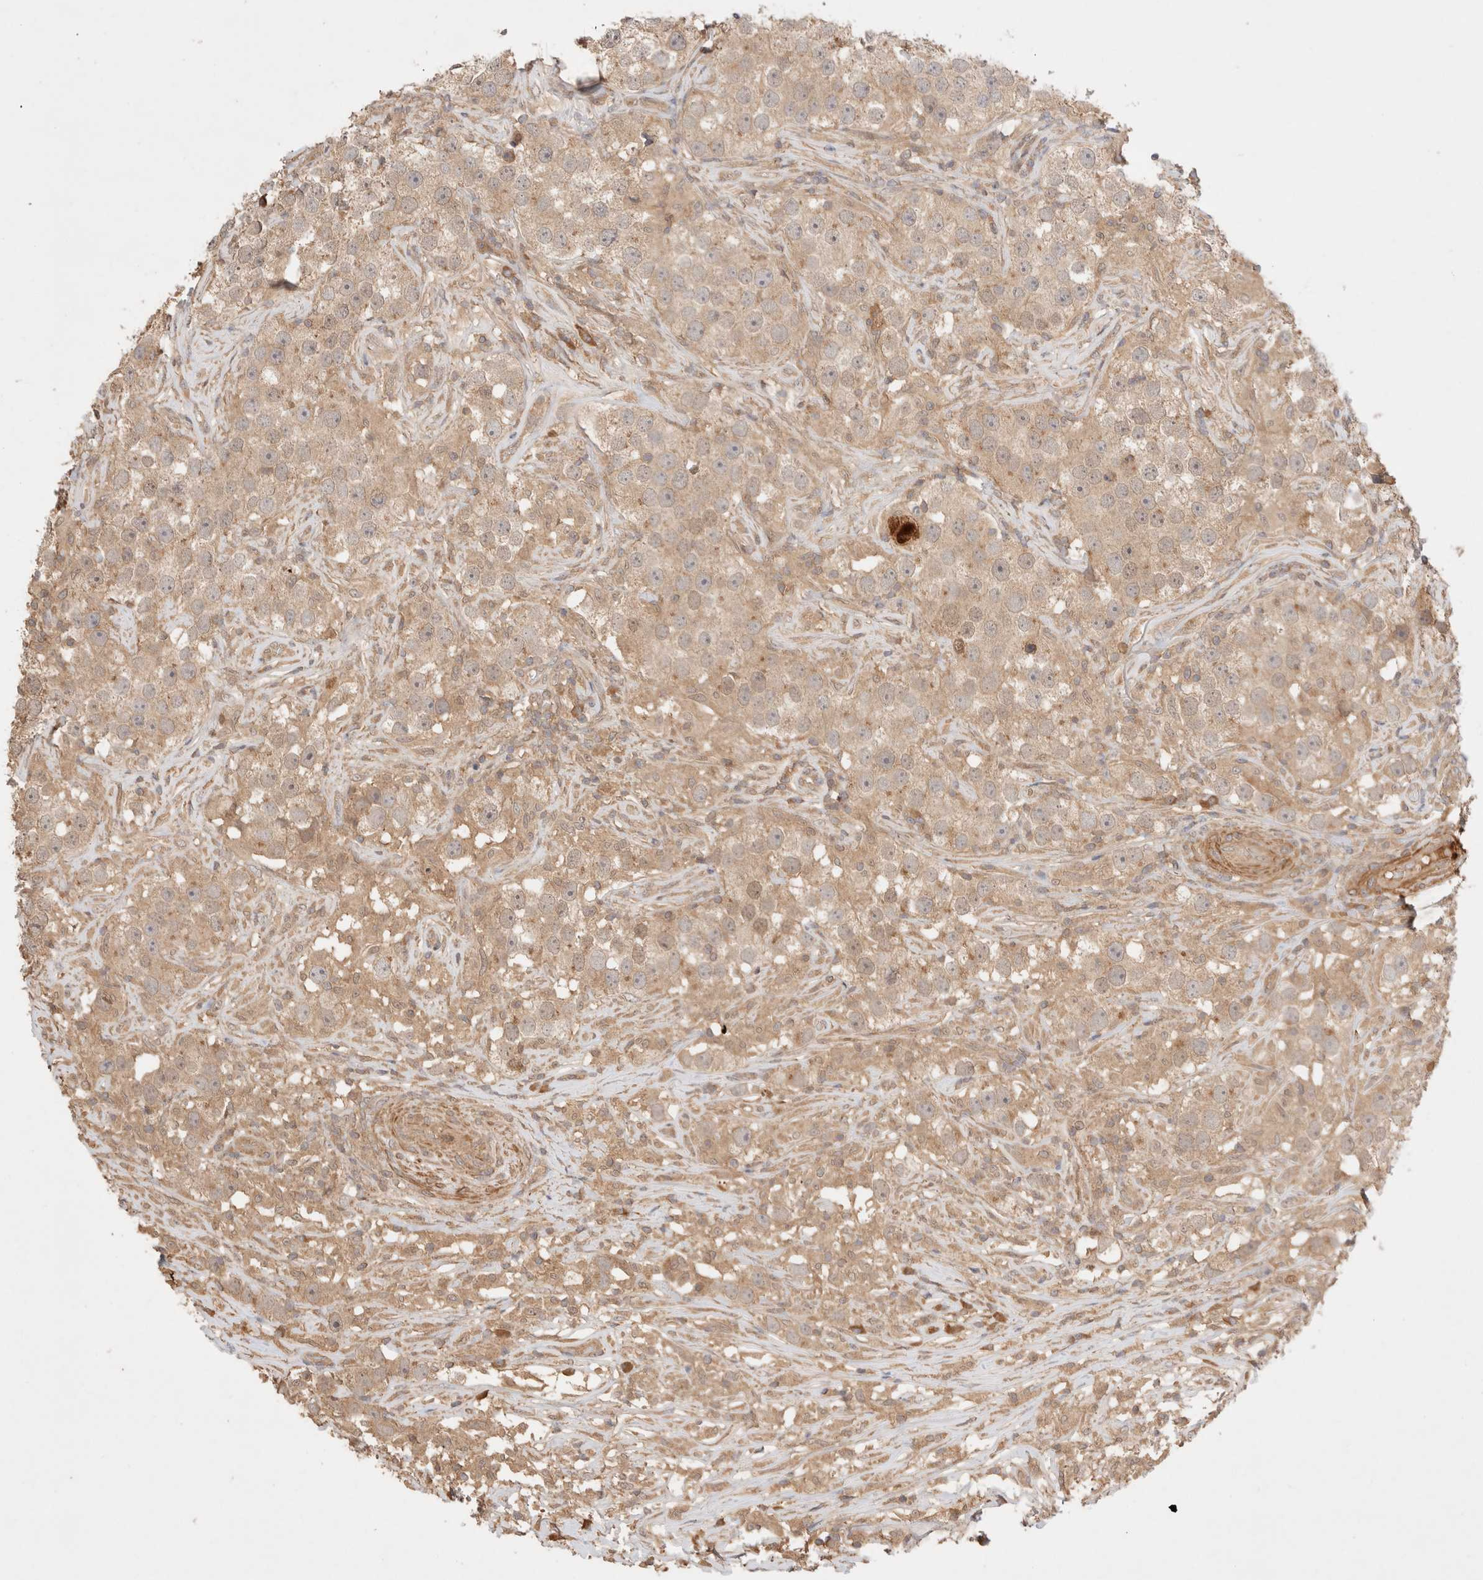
{"staining": {"intensity": "weak", "quantity": ">75%", "location": "cytoplasmic/membranous"}, "tissue": "testis cancer", "cell_type": "Tumor cells", "image_type": "cancer", "snomed": [{"axis": "morphology", "description": "Seminoma, NOS"}, {"axis": "topography", "description": "Testis"}], "caption": "Immunohistochemical staining of human testis seminoma exhibits weak cytoplasmic/membranous protein expression in approximately >75% of tumor cells. Using DAB (3,3'-diaminobenzidine) (brown) and hematoxylin (blue) stains, captured at high magnification using brightfield microscopy.", "gene": "CARNMT1", "patient": {"sex": "male", "age": 49}}